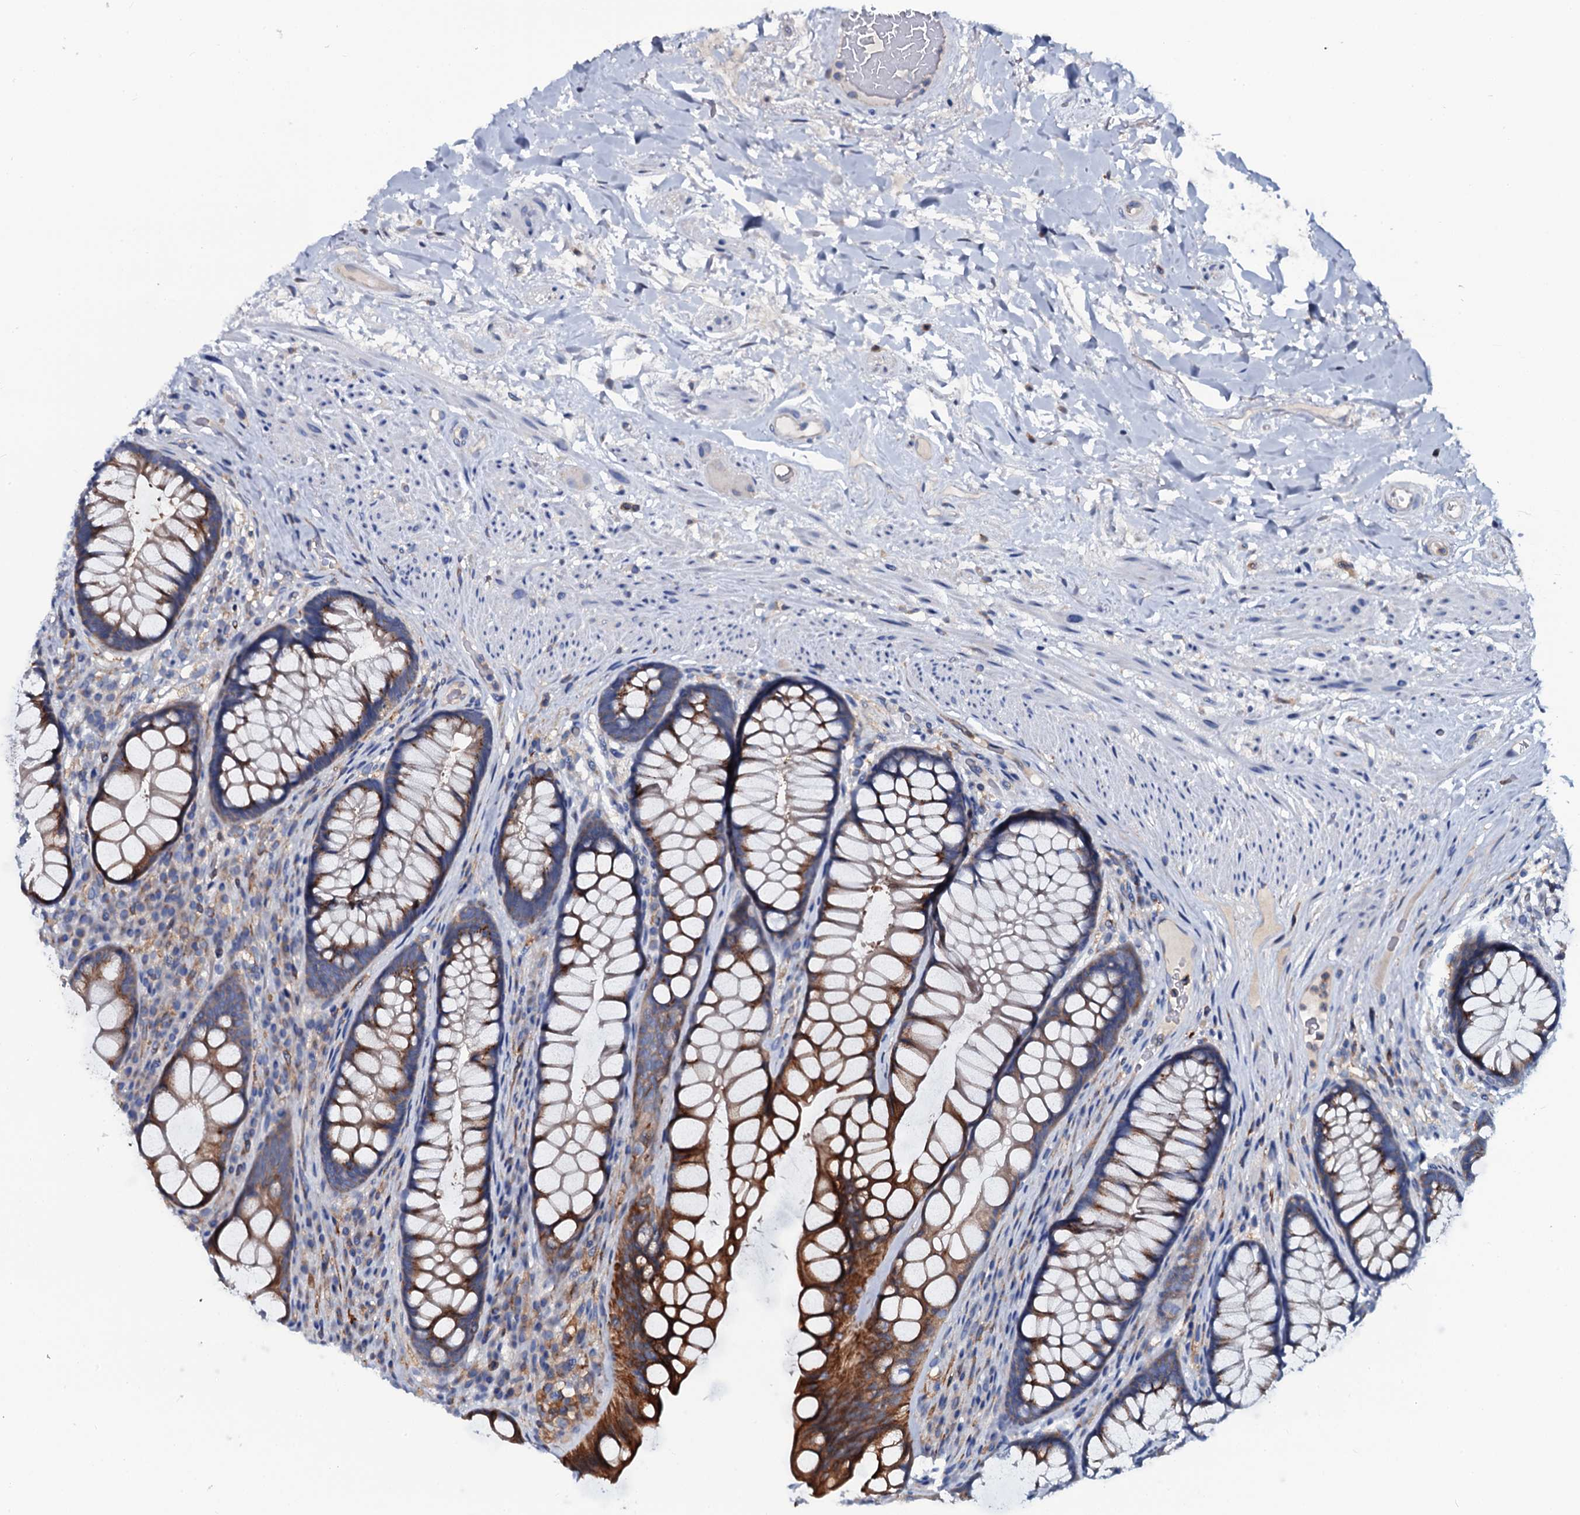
{"staining": {"intensity": "strong", "quantity": "25%-75%", "location": "cytoplasmic/membranous"}, "tissue": "rectum", "cell_type": "Glandular cells", "image_type": "normal", "snomed": [{"axis": "morphology", "description": "Normal tissue, NOS"}, {"axis": "topography", "description": "Rectum"}], "caption": "Immunohistochemical staining of normal human rectum shows high levels of strong cytoplasmic/membranous expression in about 25%-75% of glandular cells.", "gene": "OTOL1", "patient": {"sex": "male", "age": 74}}